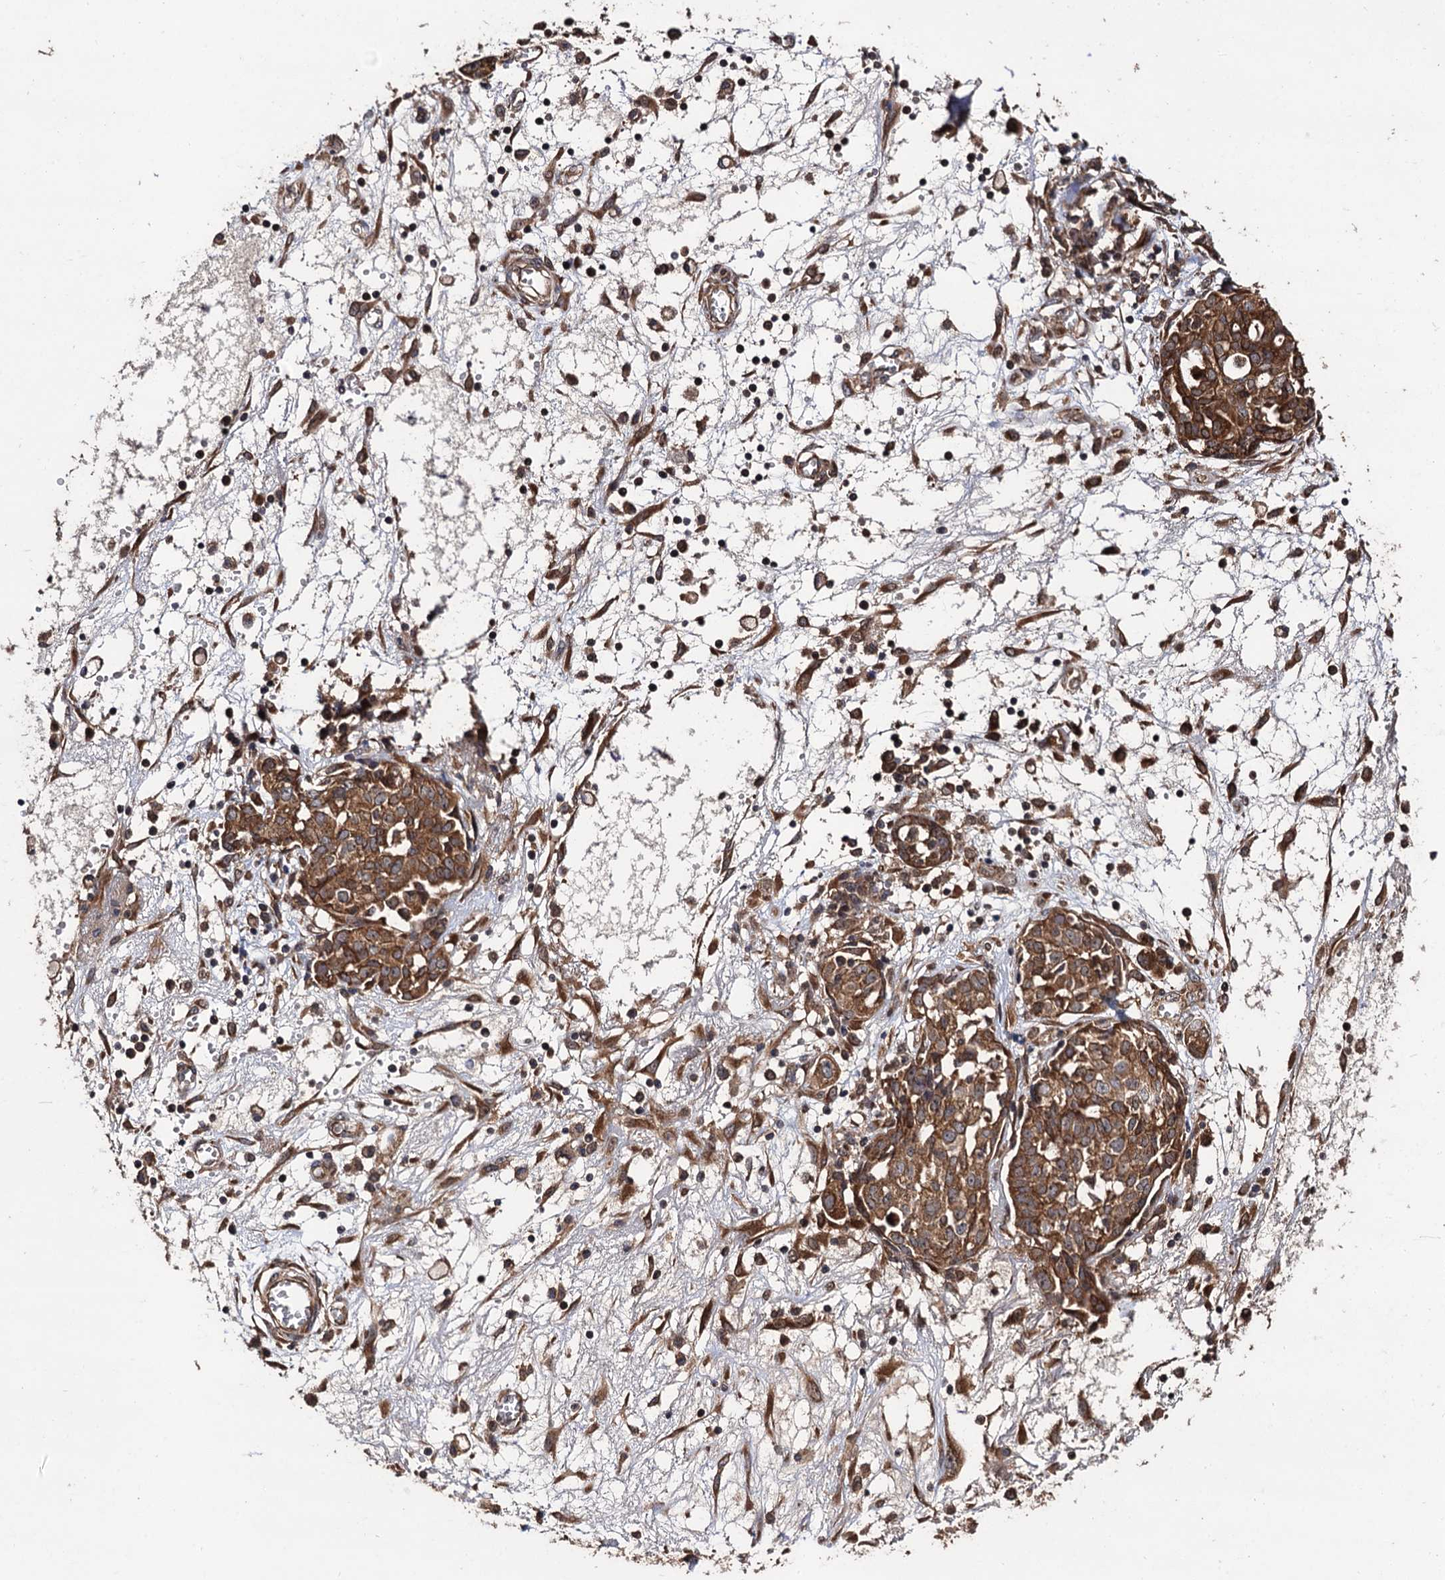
{"staining": {"intensity": "strong", "quantity": ">75%", "location": "cytoplasmic/membranous"}, "tissue": "ovarian cancer", "cell_type": "Tumor cells", "image_type": "cancer", "snomed": [{"axis": "morphology", "description": "Cystadenocarcinoma, serous, NOS"}, {"axis": "topography", "description": "Soft tissue"}, {"axis": "topography", "description": "Ovary"}], "caption": "The immunohistochemical stain labels strong cytoplasmic/membranous expression in tumor cells of ovarian cancer (serous cystadenocarcinoma) tissue.", "gene": "MIER2", "patient": {"sex": "female", "age": 57}}